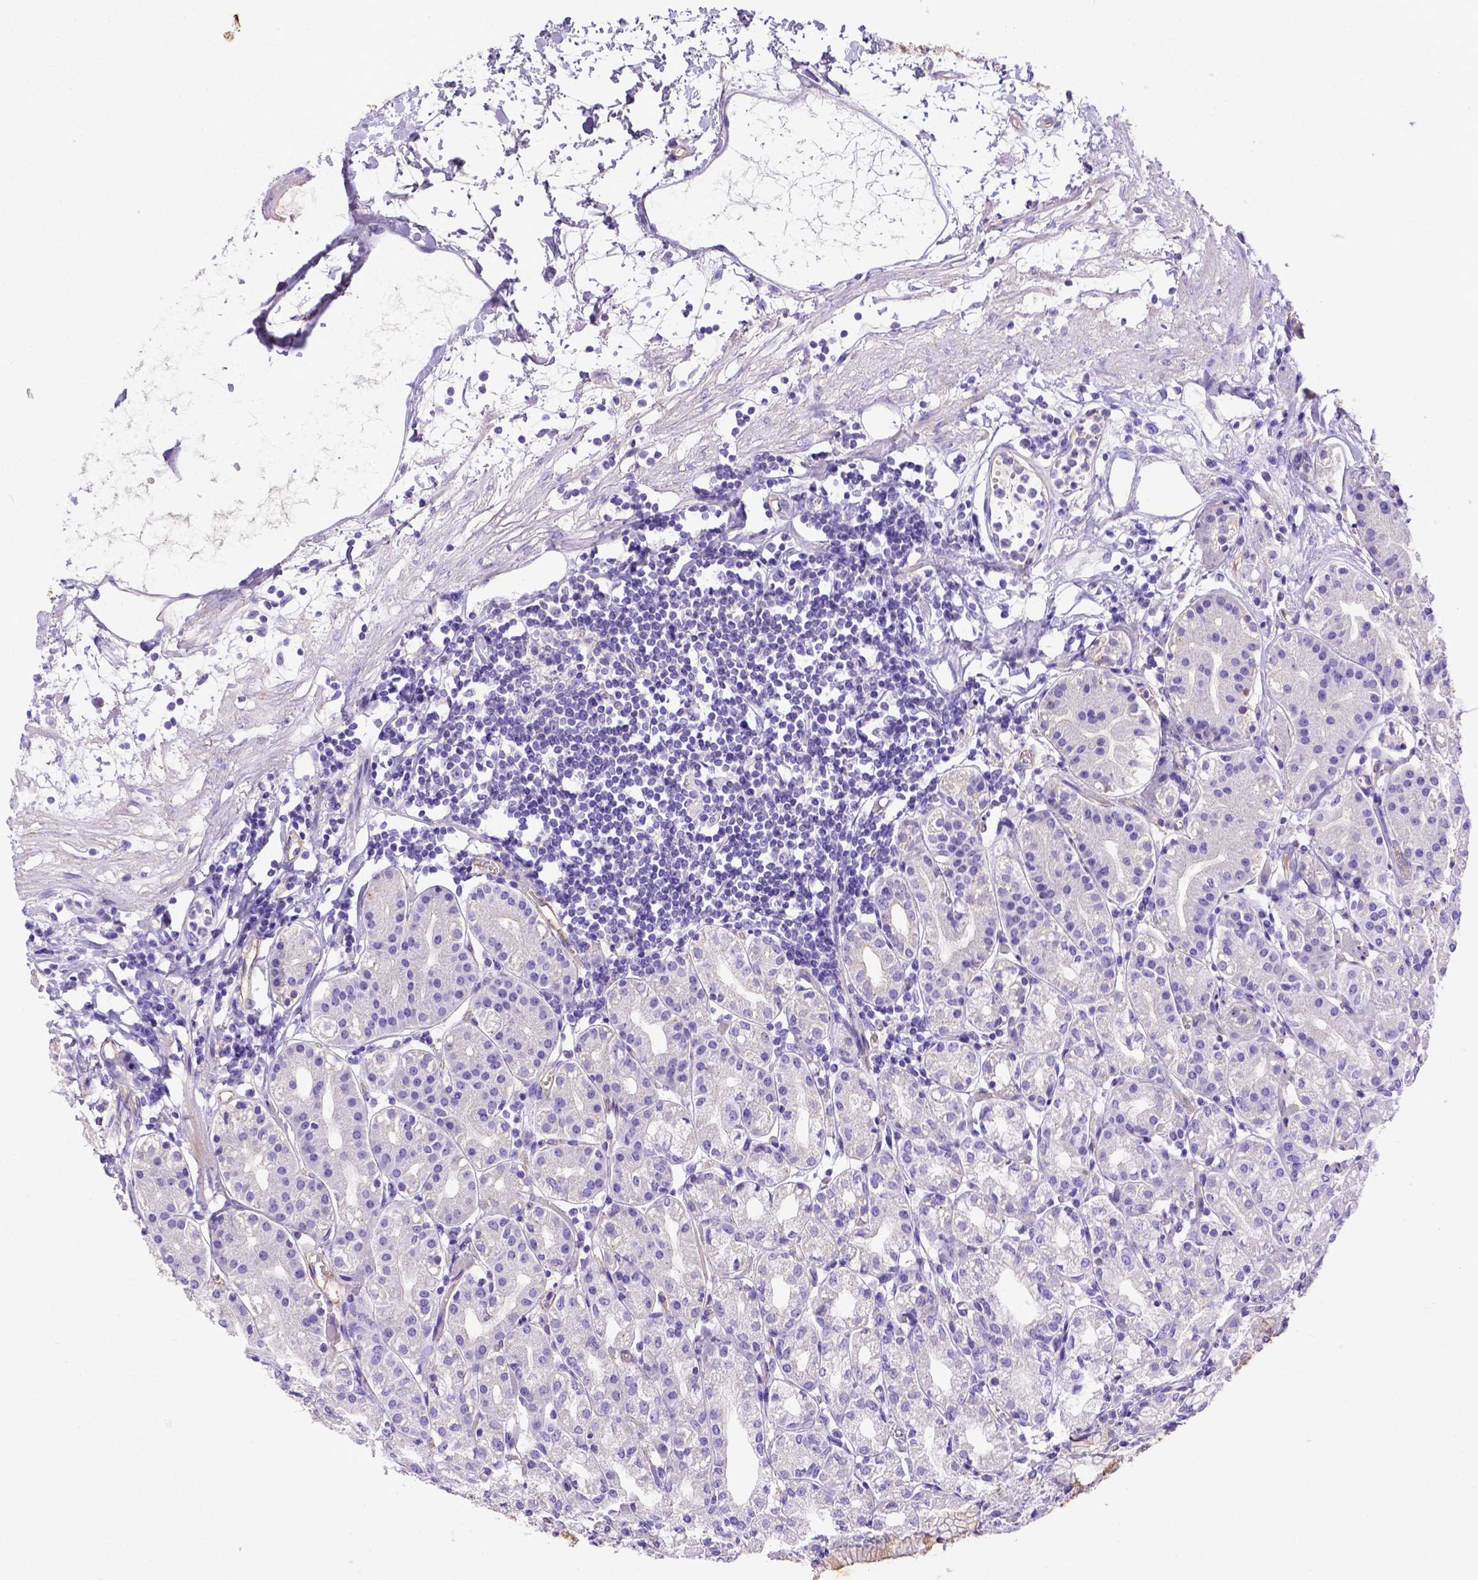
{"staining": {"intensity": "negative", "quantity": "none", "location": "none"}, "tissue": "stomach", "cell_type": "Glandular cells", "image_type": "normal", "snomed": [{"axis": "morphology", "description": "Normal tissue, NOS"}, {"axis": "topography", "description": "Skeletal muscle"}, {"axis": "topography", "description": "Stomach"}], "caption": "The histopathology image shows no significant expression in glandular cells of stomach. The staining is performed using DAB brown chromogen with nuclei counter-stained in using hematoxylin.", "gene": "LRRC18", "patient": {"sex": "female", "age": 57}}